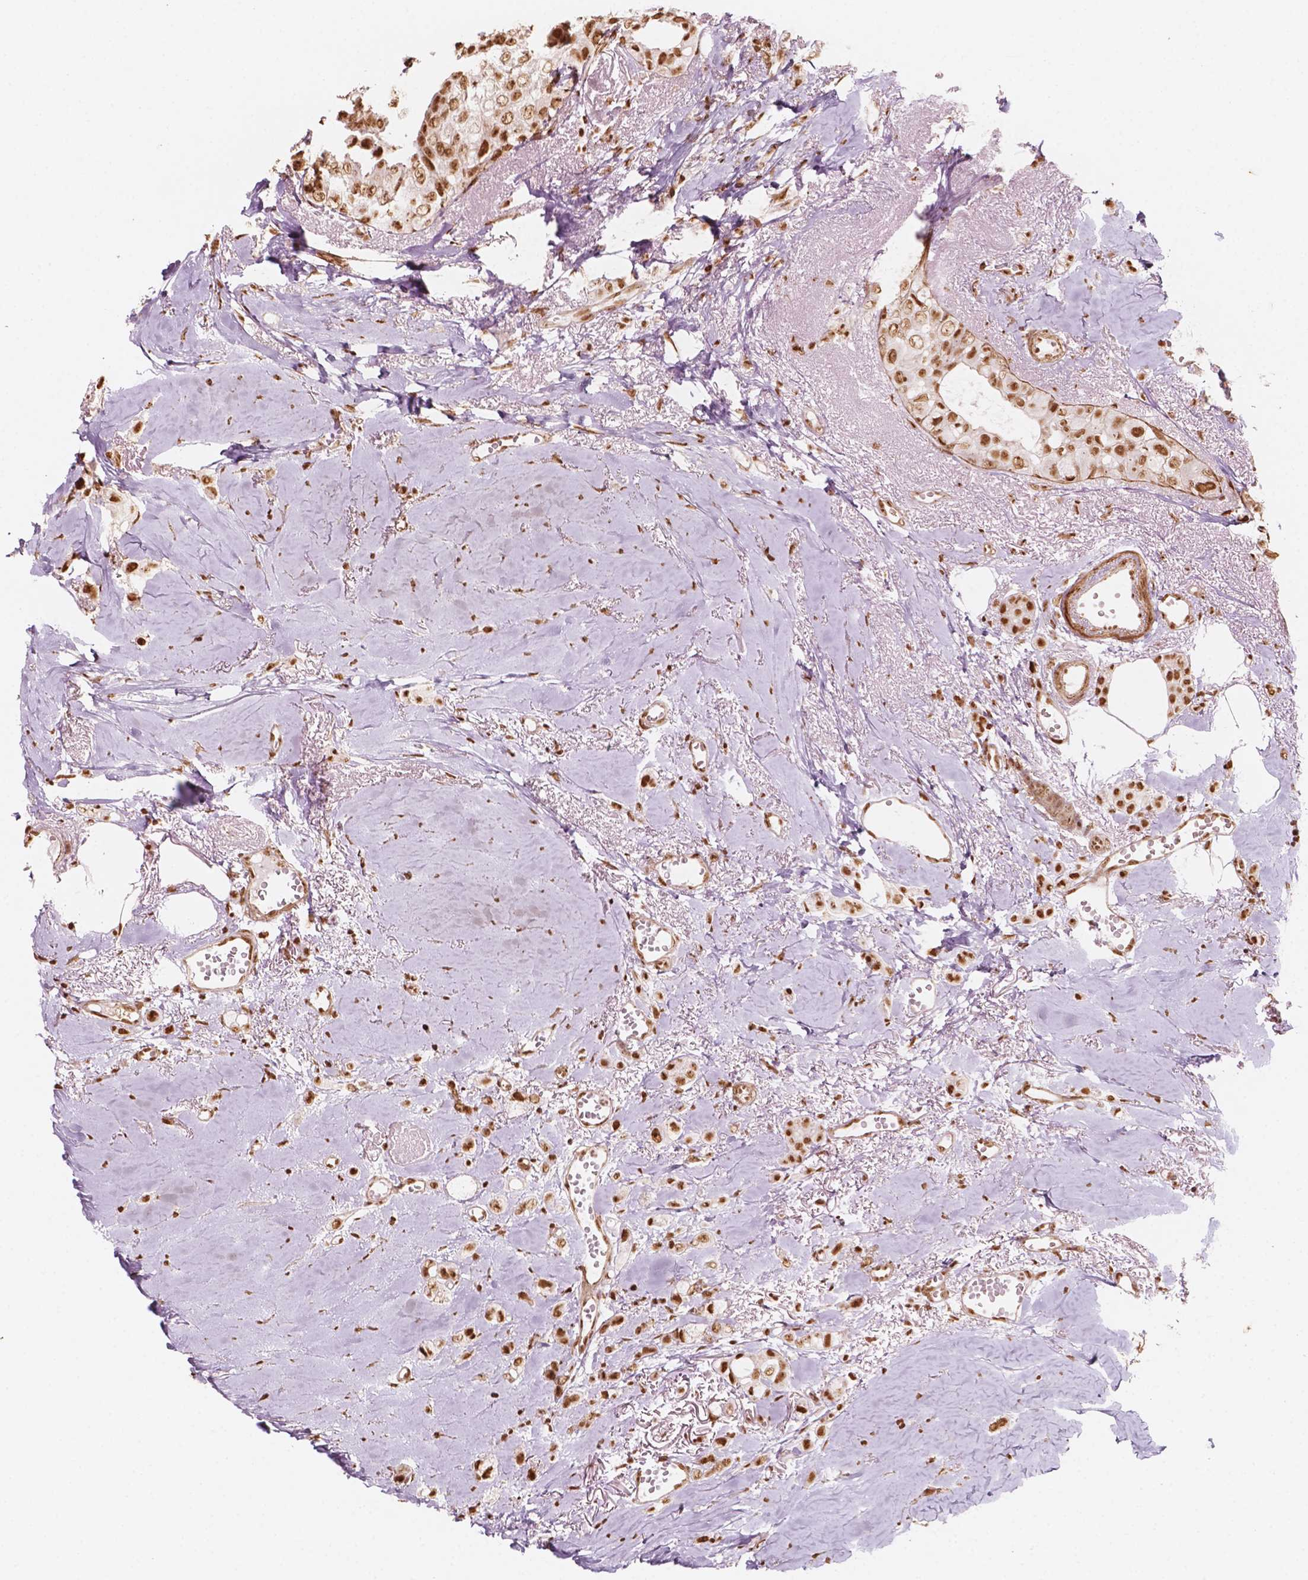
{"staining": {"intensity": "moderate", "quantity": ">75%", "location": "nuclear"}, "tissue": "breast cancer", "cell_type": "Tumor cells", "image_type": "cancer", "snomed": [{"axis": "morphology", "description": "Duct carcinoma"}, {"axis": "topography", "description": "Breast"}], "caption": "An IHC image of neoplastic tissue is shown. Protein staining in brown highlights moderate nuclear positivity in breast intraductal carcinoma within tumor cells. The staining was performed using DAB (3,3'-diaminobenzidine) to visualize the protein expression in brown, while the nuclei were stained in blue with hematoxylin (Magnification: 20x).", "gene": "GTF3C5", "patient": {"sex": "female", "age": 85}}